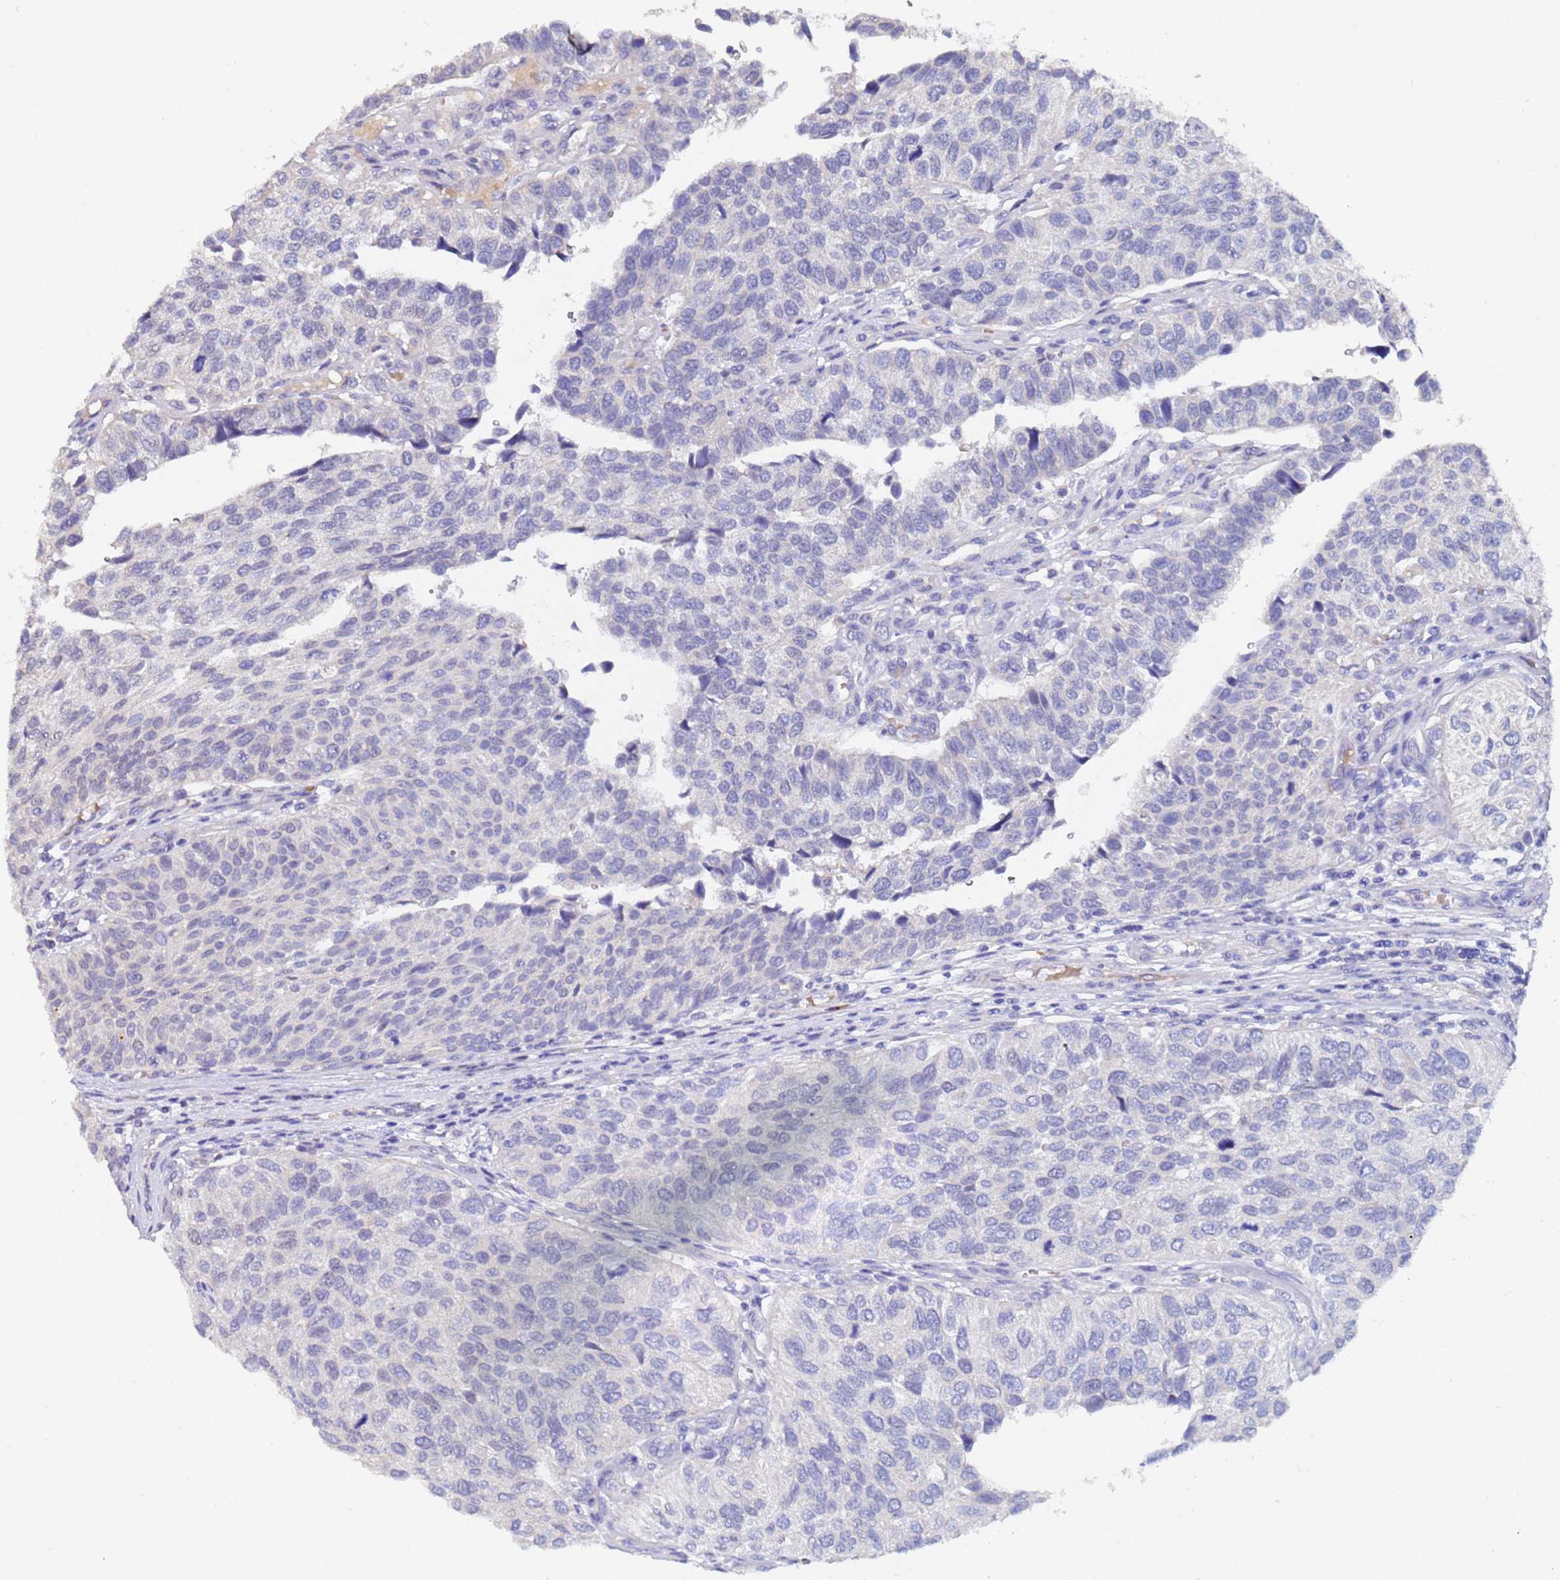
{"staining": {"intensity": "negative", "quantity": "none", "location": "none"}, "tissue": "urothelial cancer", "cell_type": "Tumor cells", "image_type": "cancer", "snomed": [{"axis": "morphology", "description": "Urothelial carcinoma, NOS"}, {"axis": "topography", "description": "Urinary bladder"}], "caption": "Immunohistochemical staining of human transitional cell carcinoma displays no significant staining in tumor cells.", "gene": "IHO1", "patient": {"sex": "male", "age": 55}}